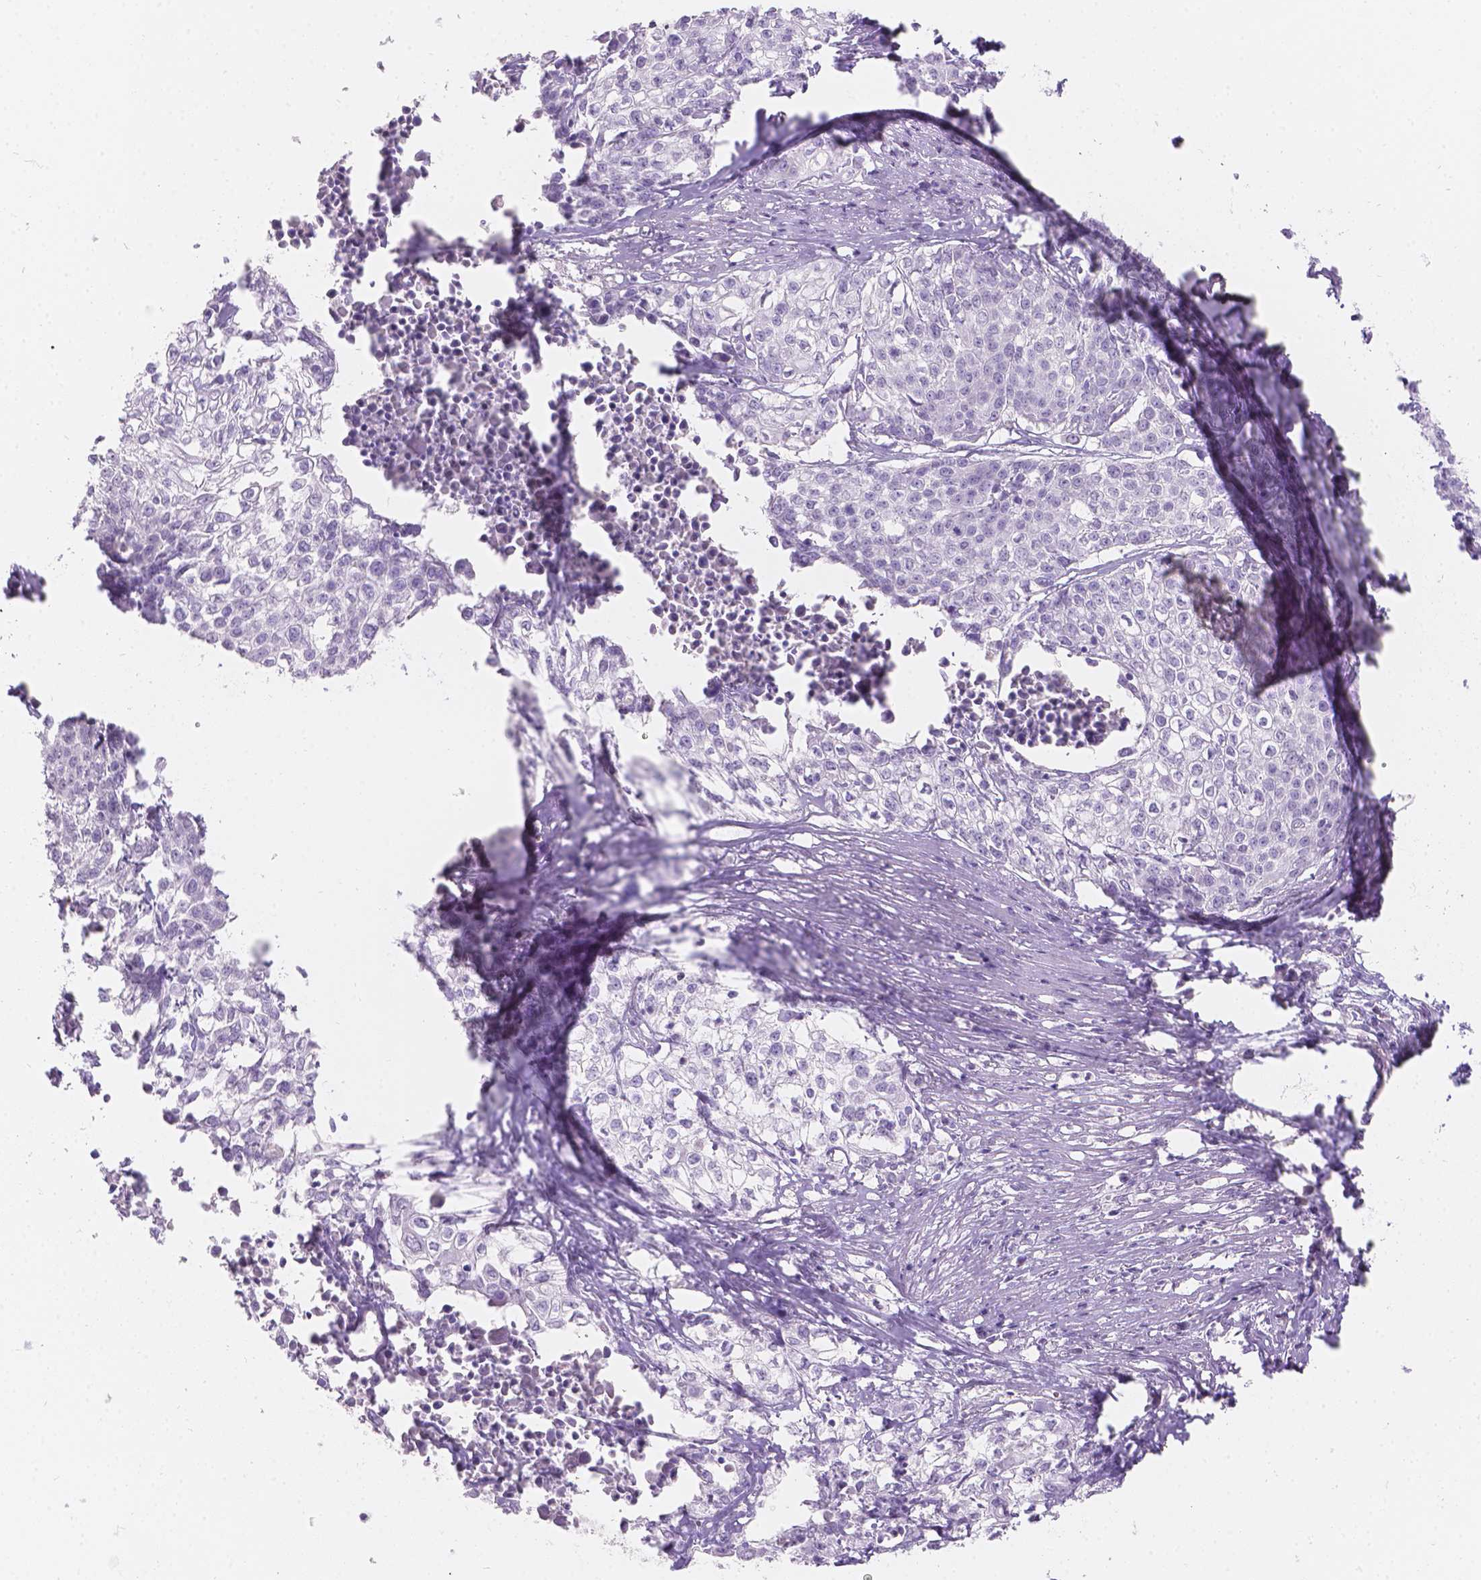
{"staining": {"intensity": "negative", "quantity": "none", "location": "none"}, "tissue": "cervical cancer", "cell_type": "Tumor cells", "image_type": "cancer", "snomed": [{"axis": "morphology", "description": "Squamous cell carcinoma, NOS"}, {"axis": "topography", "description": "Cervix"}], "caption": "Cervical cancer stained for a protein using immunohistochemistry exhibits no positivity tumor cells.", "gene": "HTN3", "patient": {"sex": "female", "age": 39}}